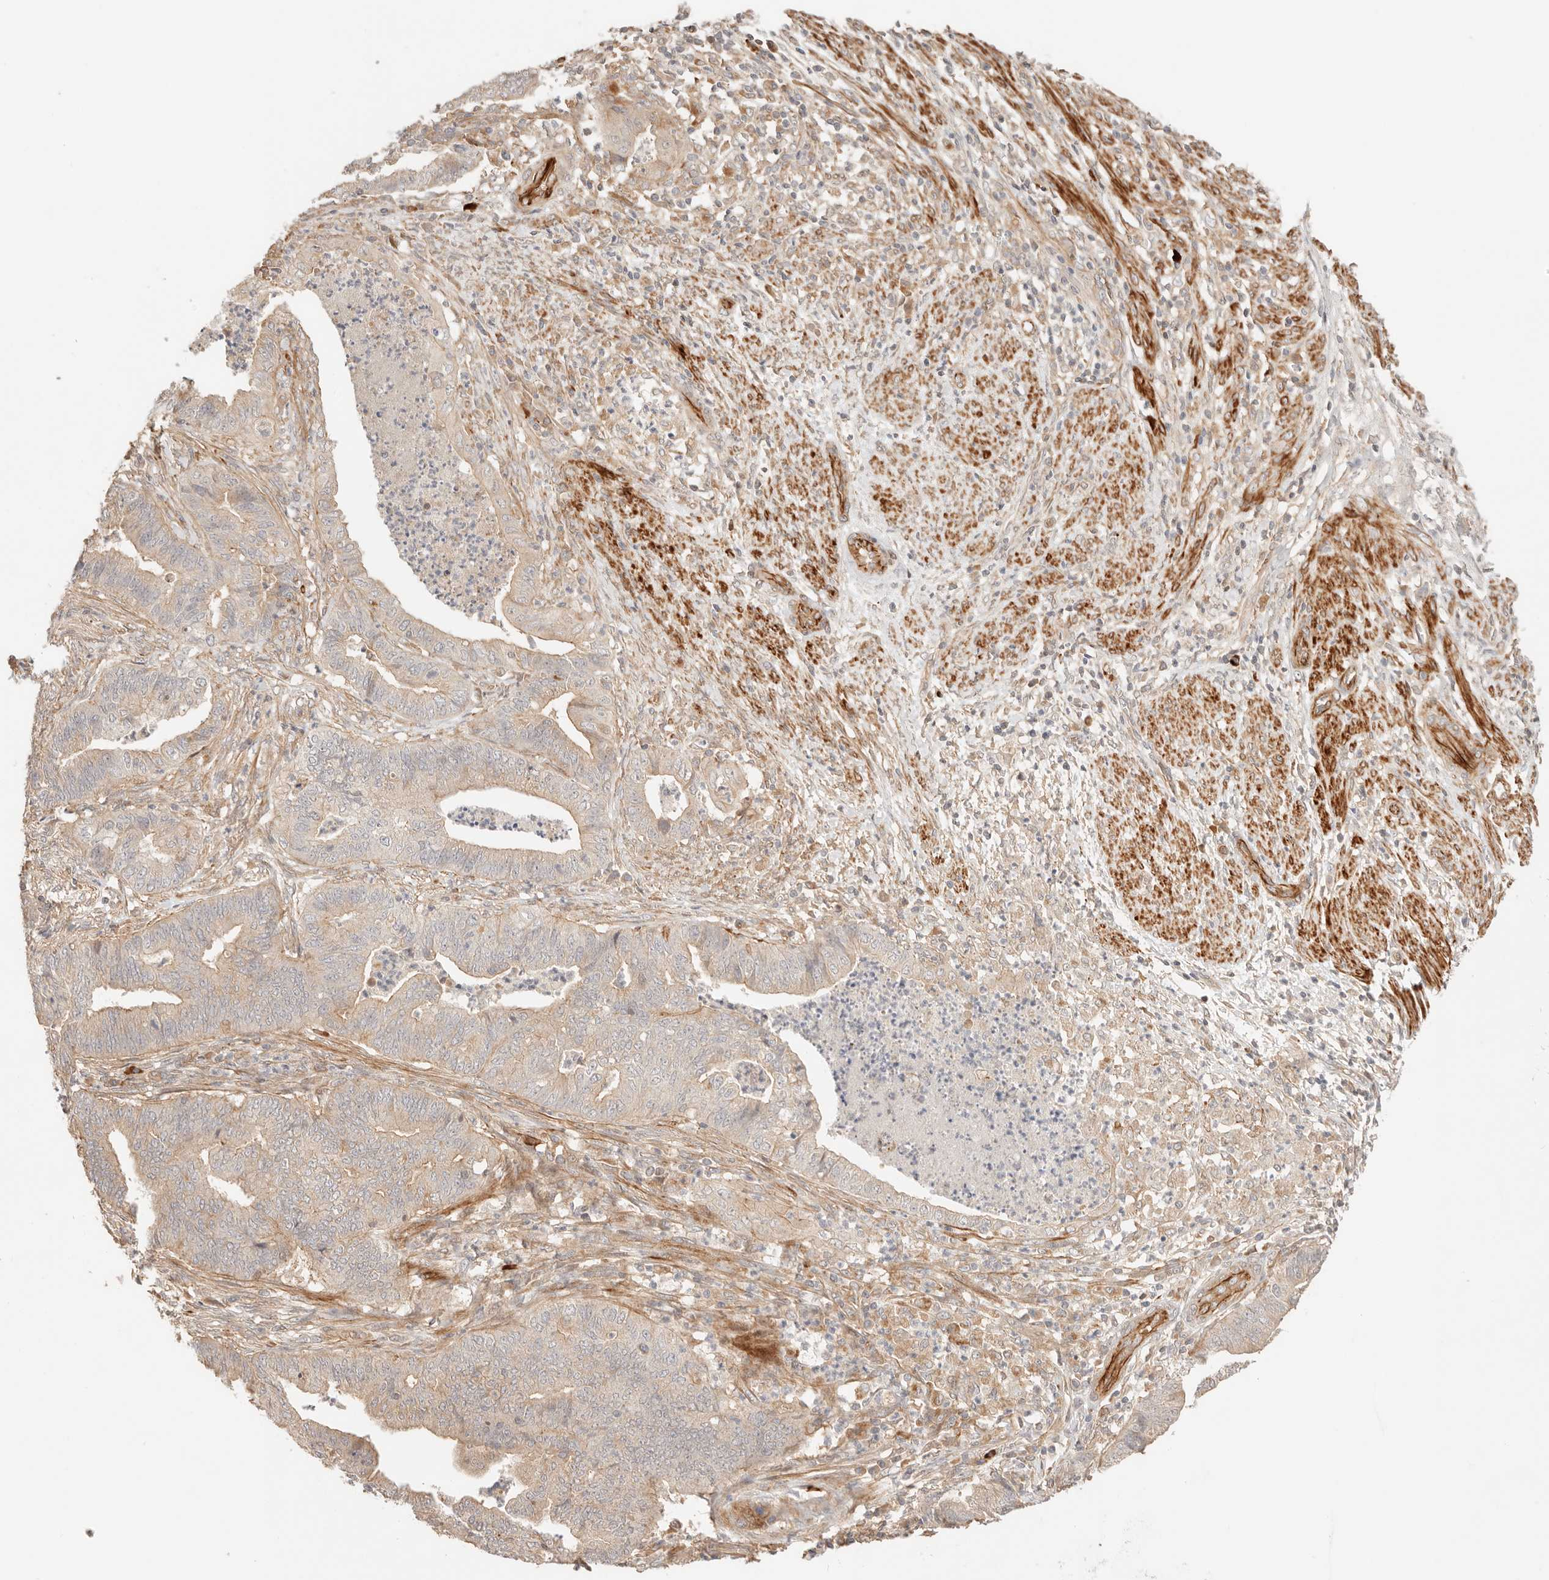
{"staining": {"intensity": "weak", "quantity": "<25%", "location": "cytoplasmic/membranous"}, "tissue": "endometrial cancer", "cell_type": "Tumor cells", "image_type": "cancer", "snomed": [{"axis": "morphology", "description": "Polyp, NOS"}, {"axis": "morphology", "description": "Adenocarcinoma, NOS"}, {"axis": "morphology", "description": "Adenoma, NOS"}, {"axis": "topography", "description": "Endometrium"}], "caption": "This is an IHC micrograph of adenoma (endometrial). There is no expression in tumor cells.", "gene": "IL1R2", "patient": {"sex": "female", "age": 79}}